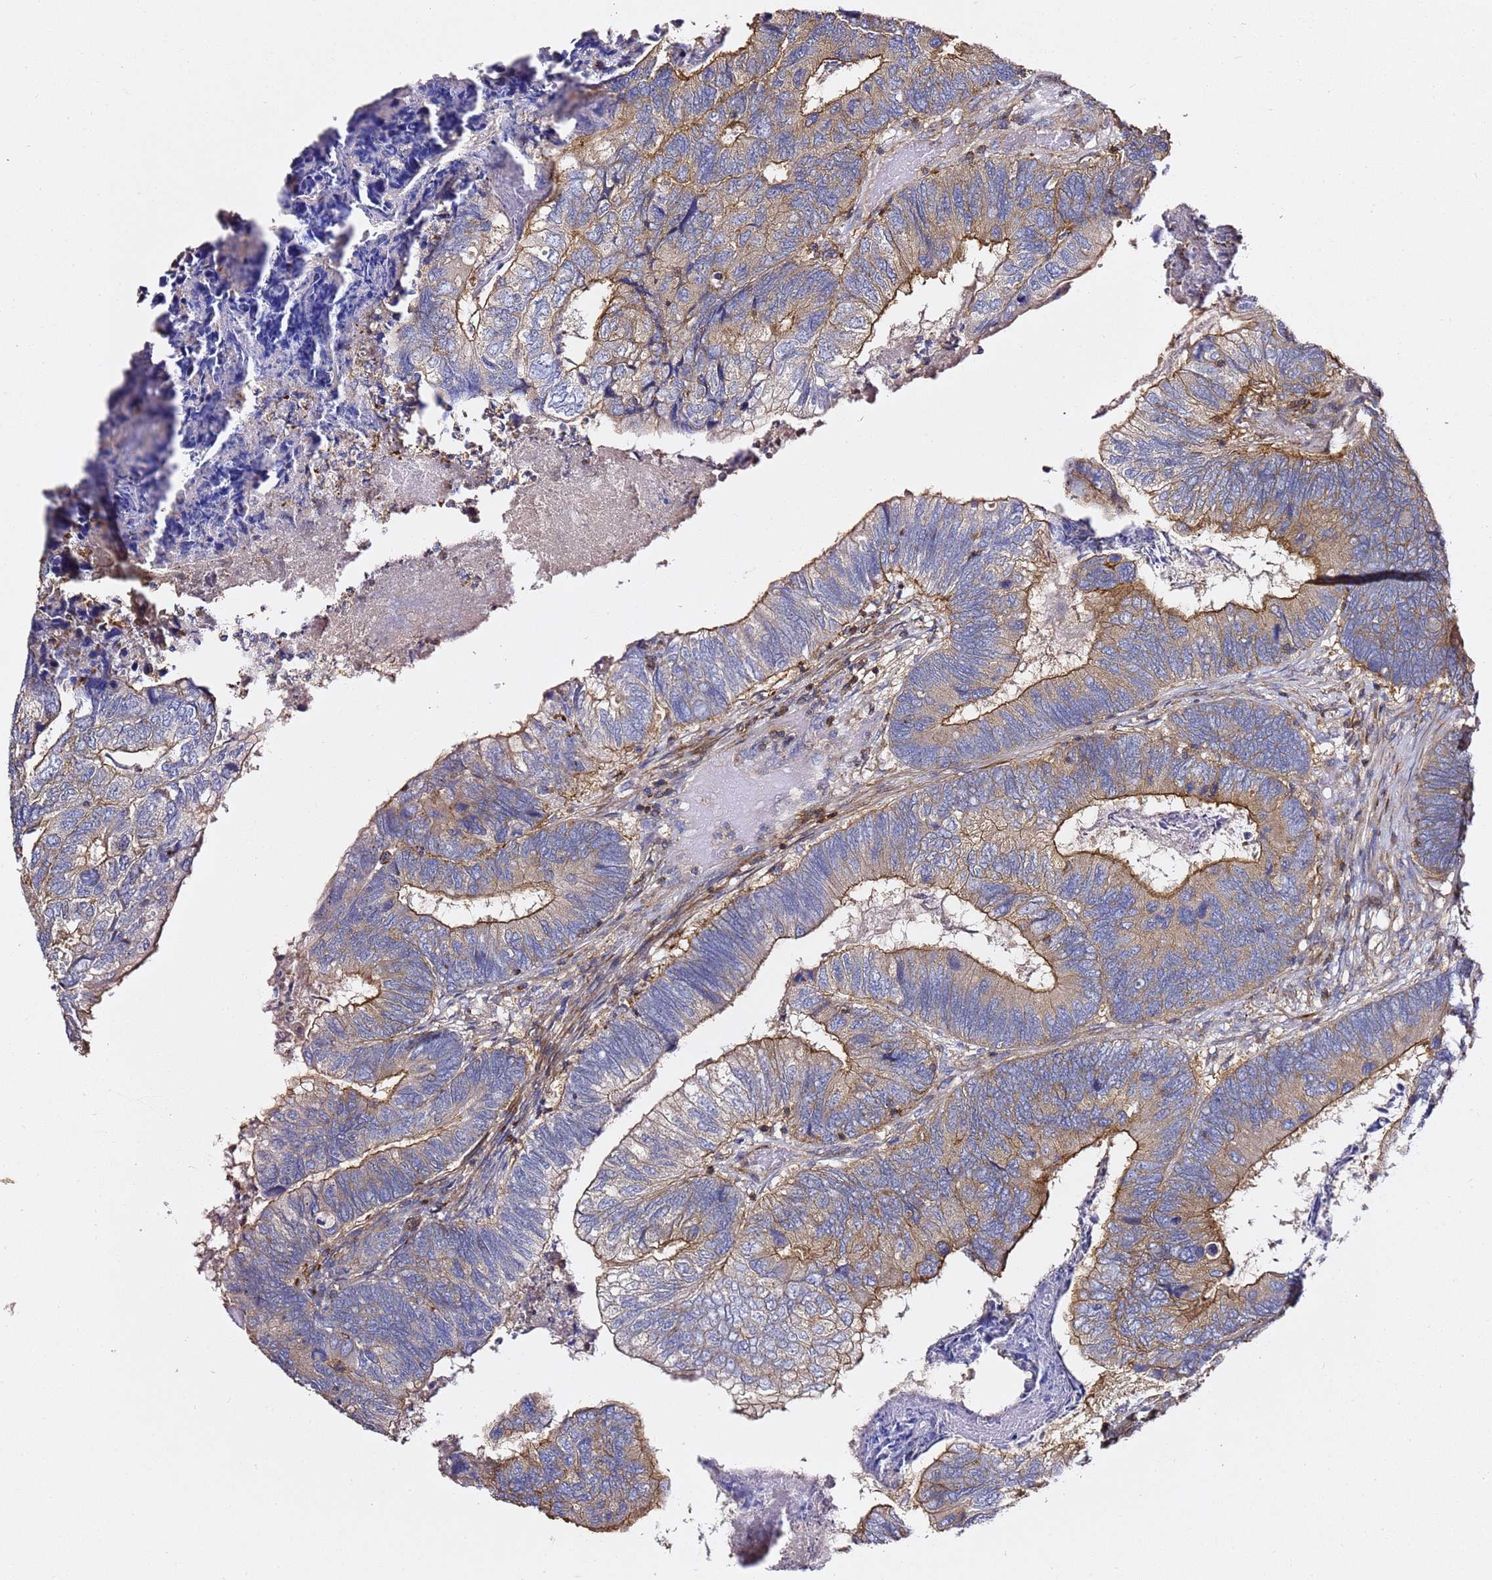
{"staining": {"intensity": "moderate", "quantity": "25%-75%", "location": "cytoplasmic/membranous"}, "tissue": "colorectal cancer", "cell_type": "Tumor cells", "image_type": "cancer", "snomed": [{"axis": "morphology", "description": "Adenocarcinoma, NOS"}, {"axis": "topography", "description": "Colon"}], "caption": "Protein staining by immunohistochemistry reveals moderate cytoplasmic/membranous positivity in approximately 25%-75% of tumor cells in adenocarcinoma (colorectal).", "gene": "ZFP36L2", "patient": {"sex": "female", "age": 67}}